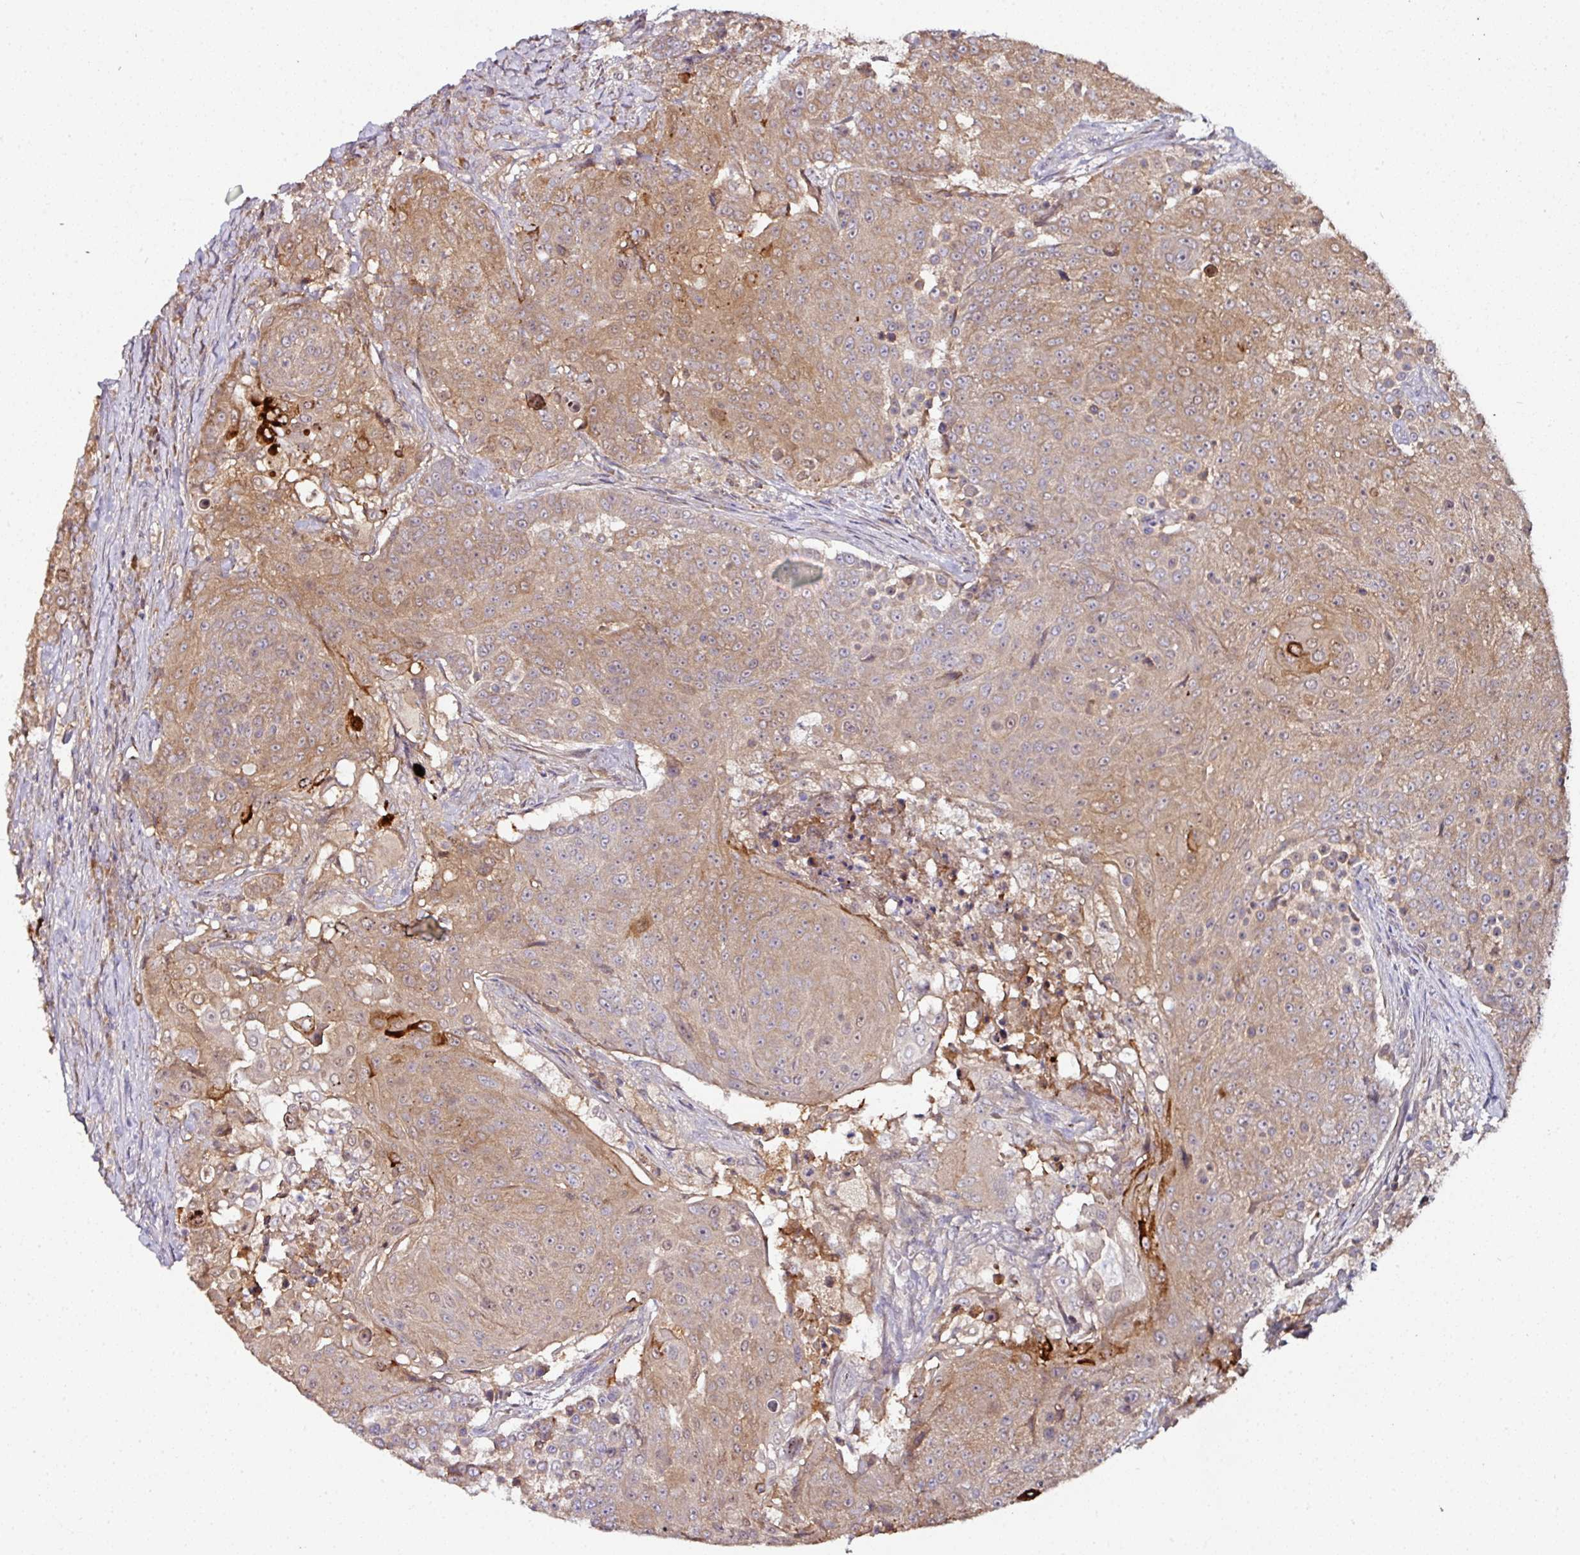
{"staining": {"intensity": "moderate", "quantity": "25%-75%", "location": "cytoplasmic/membranous"}, "tissue": "urothelial cancer", "cell_type": "Tumor cells", "image_type": "cancer", "snomed": [{"axis": "morphology", "description": "Urothelial carcinoma, High grade"}, {"axis": "topography", "description": "Urinary bladder"}], "caption": "Protein analysis of urothelial cancer tissue shows moderate cytoplasmic/membranous staining in about 25%-75% of tumor cells.", "gene": "CTDSP2", "patient": {"sex": "female", "age": 63}}